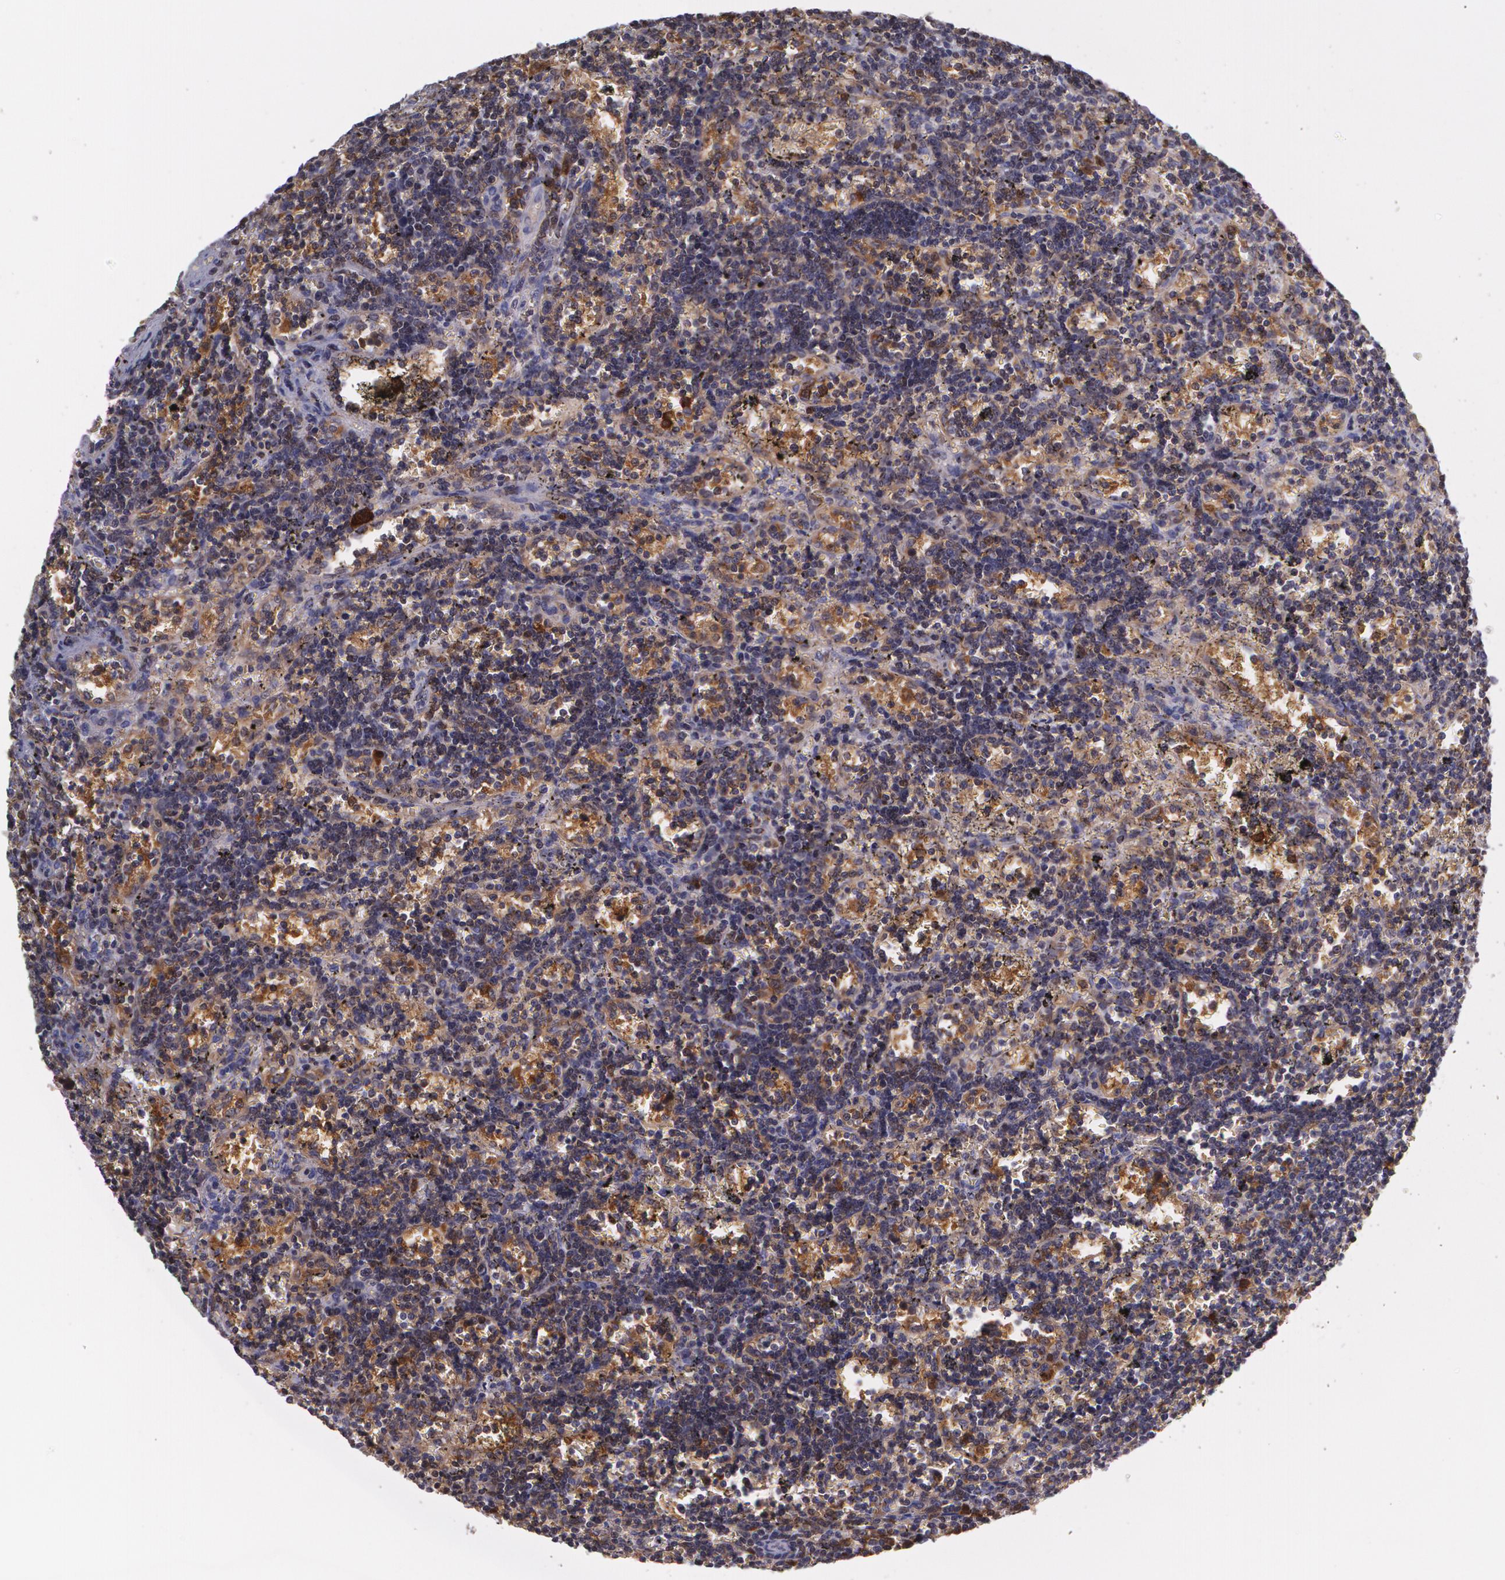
{"staining": {"intensity": "moderate", "quantity": ">75%", "location": "cytoplasmic/membranous"}, "tissue": "lymphoma", "cell_type": "Tumor cells", "image_type": "cancer", "snomed": [{"axis": "morphology", "description": "Malignant lymphoma, non-Hodgkin's type, Low grade"}, {"axis": "topography", "description": "Spleen"}], "caption": "This is a photomicrograph of IHC staining of lymphoma, which shows moderate staining in the cytoplasmic/membranous of tumor cells.", "gene": "HSPH1", "patient": {"sex": "male", "age": 60}}